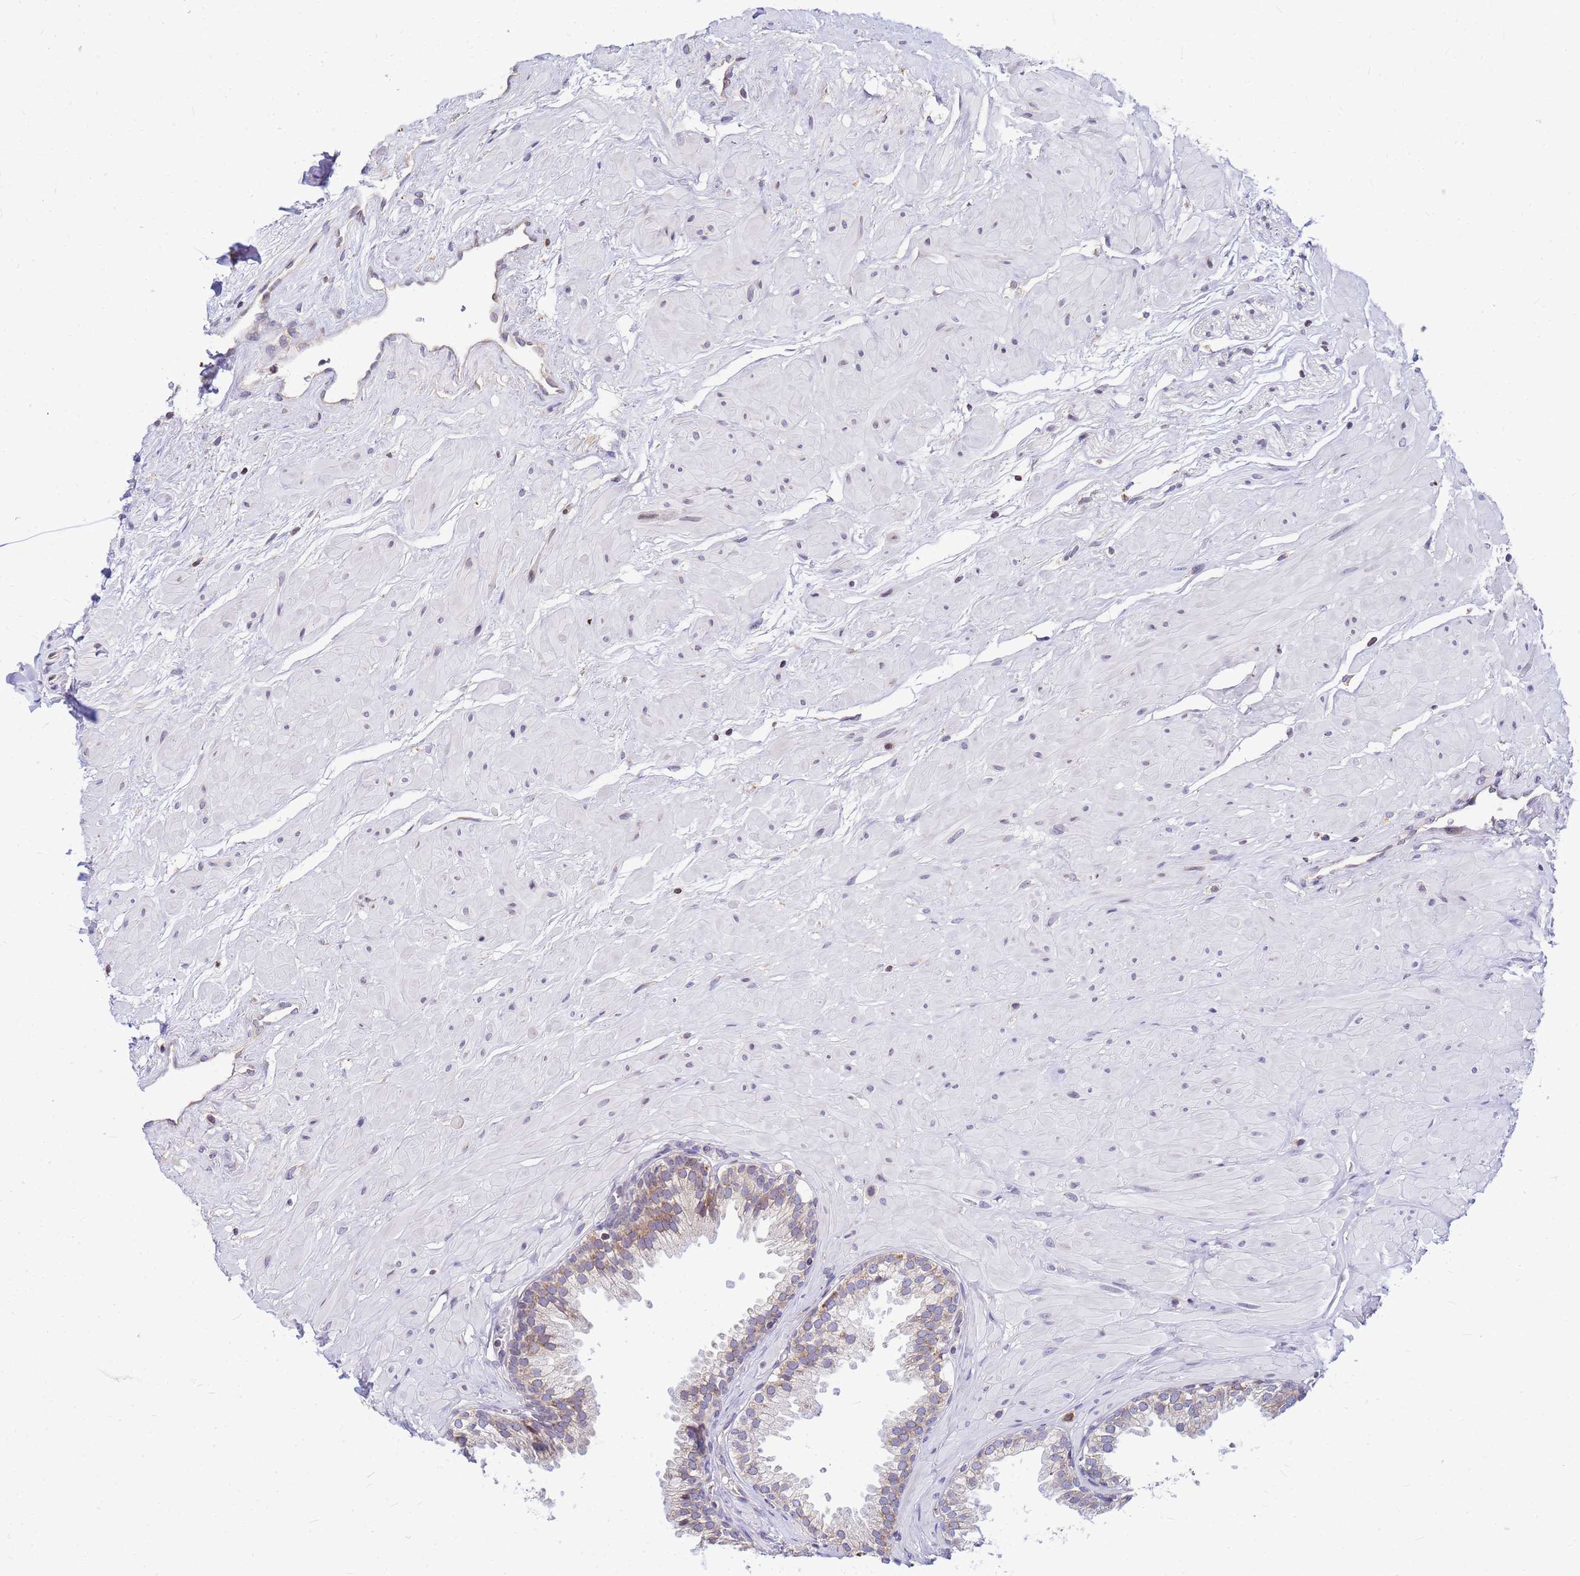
{"staining": {"intensity": "moderate", "quantity": "25%-75%", "location": "cytoplasmic/membranous"}, "tissue": "prostate", "cell_type": "Glandular cells", "image_type": "normal", "snomed": [{"axis": "morphology", "description": "Normal tissue, NOS"}, {"axis": "topography", "description": "Prostate"}, {"axis": "topography", "description": "Peripheral nerve tissue"}], "caption": "Immunohistochemical staining of benign prostate displays 25%-75% levels of moderate cytoplasmic/membranous protein expression in about 25%-75% of glandular cells. (Brightfield microscopy of DAB IHC at high magnification).", "gene": "SSR4", "patient": {"sex": "male", "age": 55}}